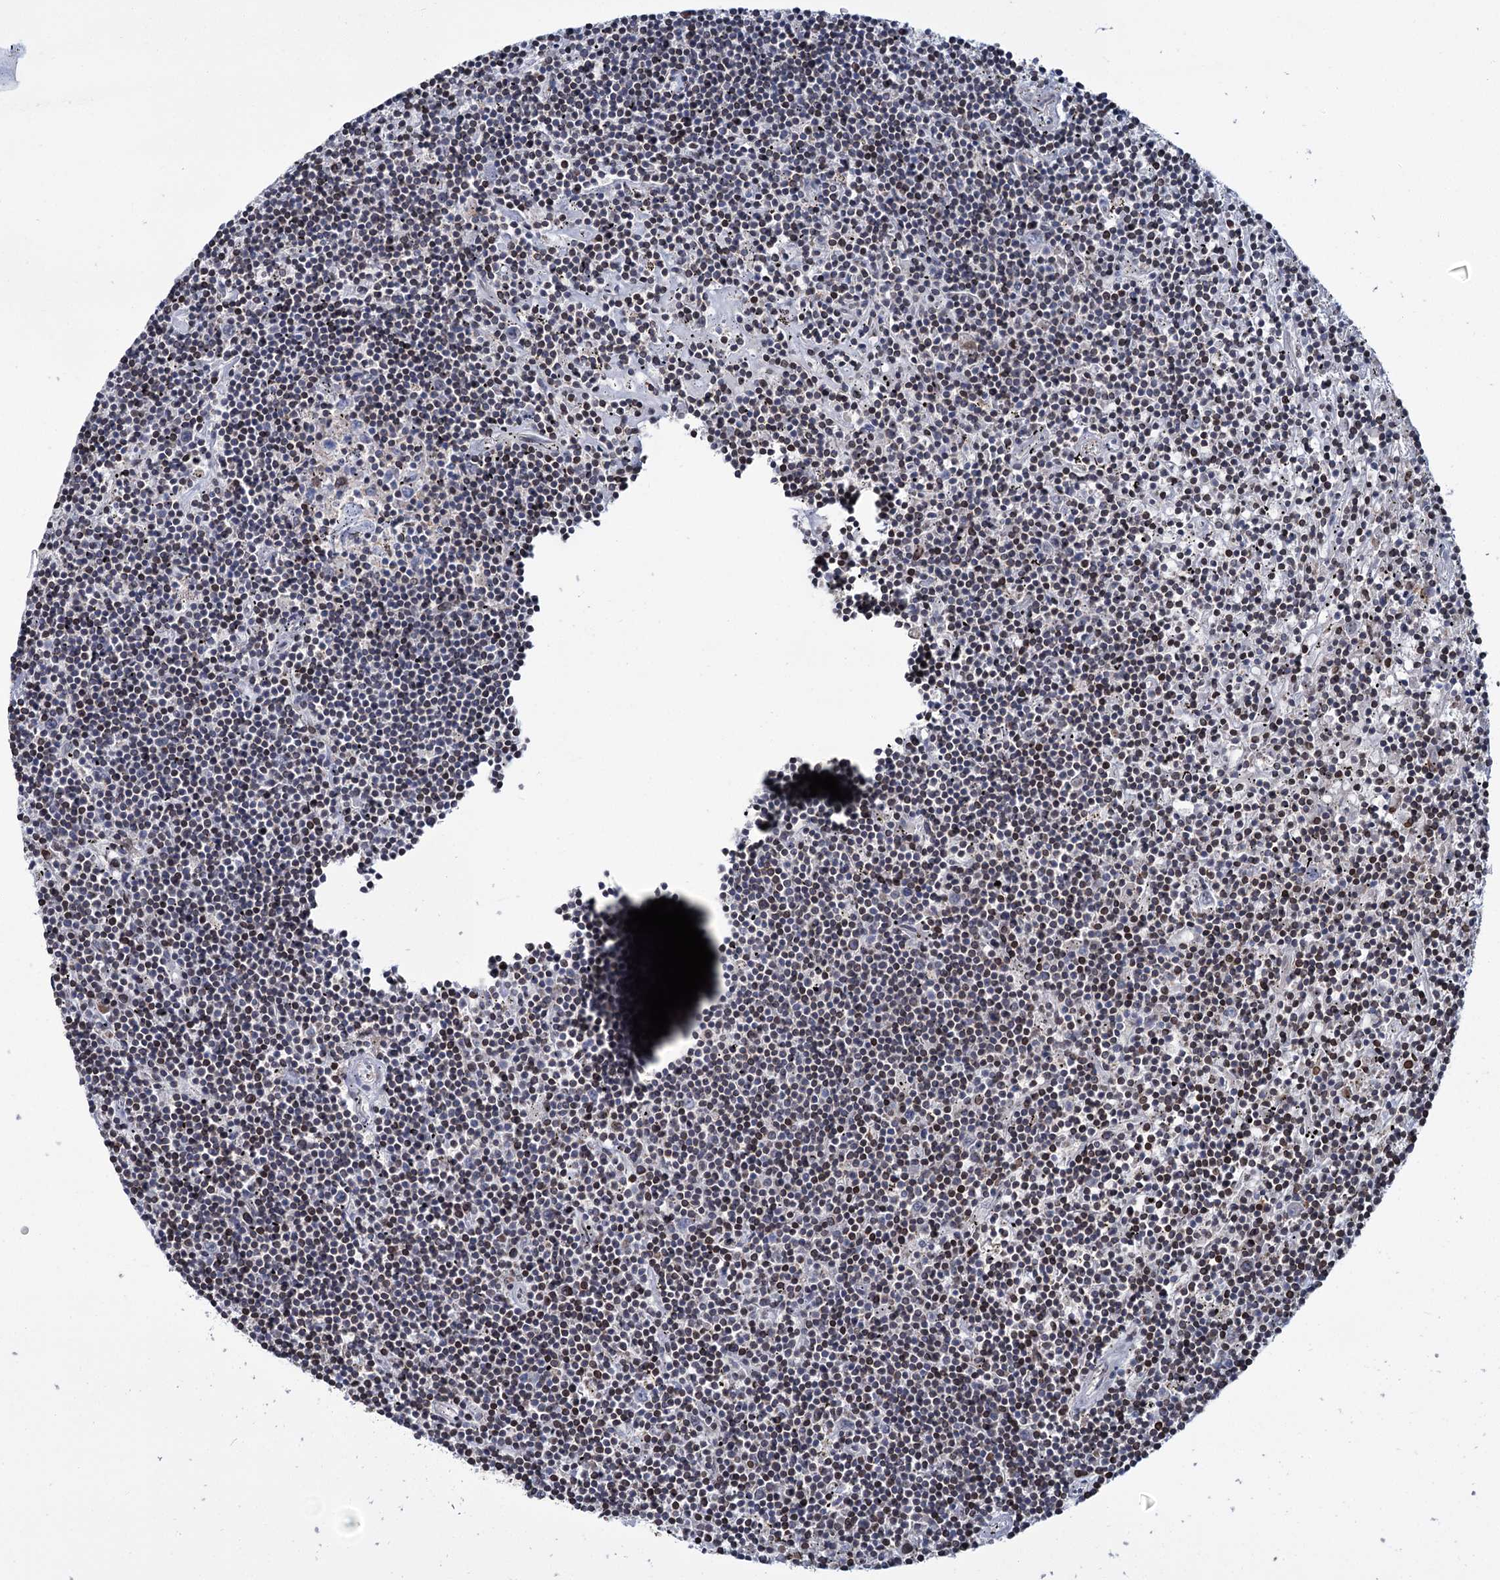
{"staining": {"intensity": "weak", "quantity": "<25%", "location": "cytoplasmic/membranous"}, "tissue": "lymphoma", "cell_type": "Tumor cells", "image_type": "cancer", "snomed": [{"axis": "morphology", "description": "Malignant lymphoma, non-Hodgkin's type, Low grade"}, {"axis": "topography", "description": "Spleen"}], "caption": "IHC photomicrograph of neoplastic tissue: lymphoma stained with DAB shows no significant protein positivity in tumor cells.", "gene": "CFAP46", "patient": {"sex": "male", "age": 76}}